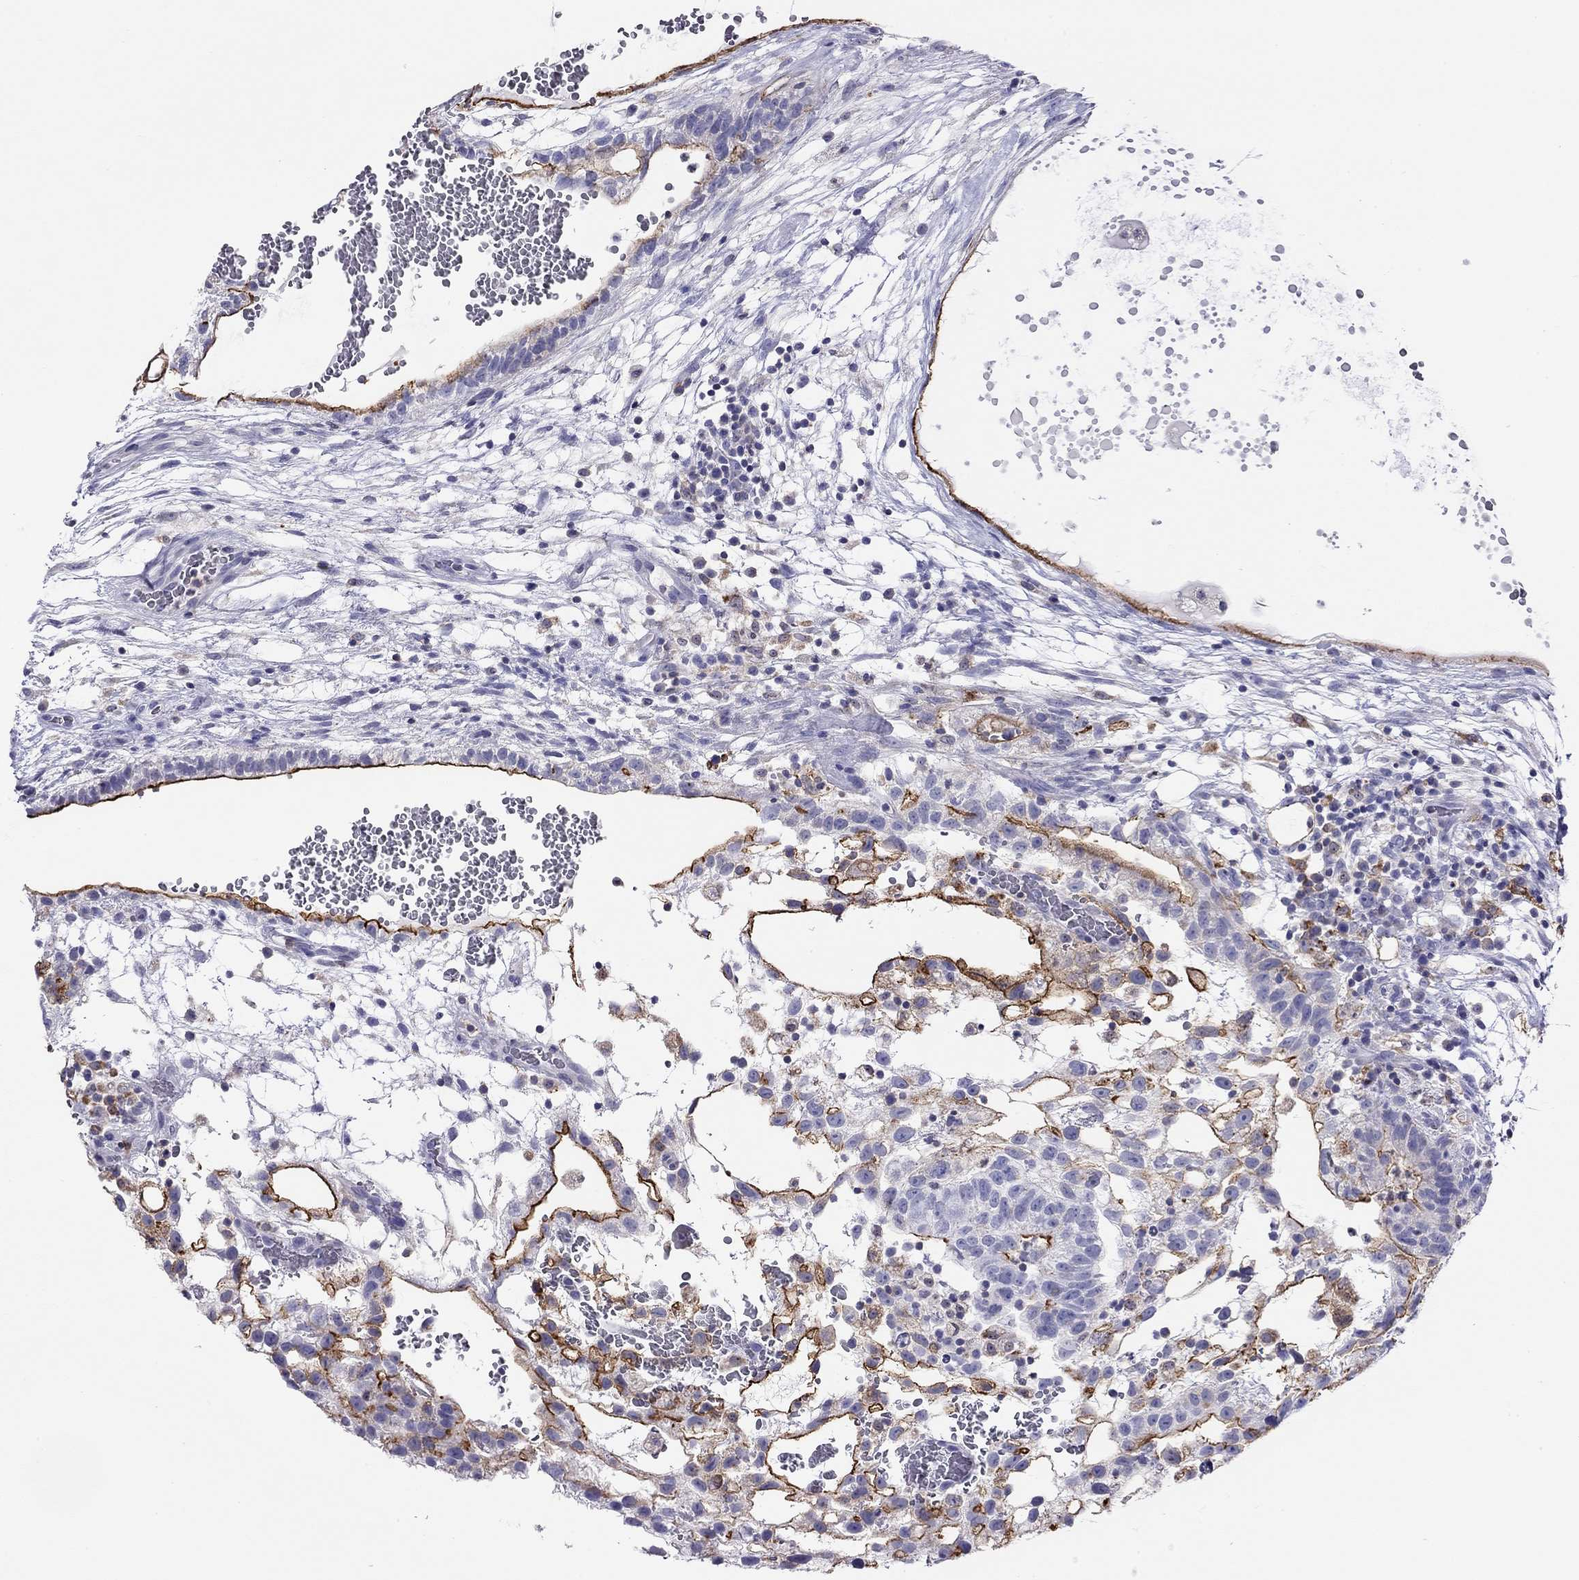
{"staining": {"intensity": "negative", "quantity": "none", "location": "none"}, "tissue": "testis cancer", "cell_type": "Tumor cells", "image_type": "cancer", "snomed": [{"axis": "morphology", "description": "Normal tissue, NOS"}, {"axis": "morphology", "description": "Carcinoma, Embryonal, NOS"}, {"axis": "topography", "description": "Testis"}], "caption": "A high-resolution micrograph shows immunohistochemistry staining of embryonal carcinoma (testis), which shows no significant expression in tumor cells.", "gene": "SLC46A2", "patient": {"sex": "male", "age": 32}}